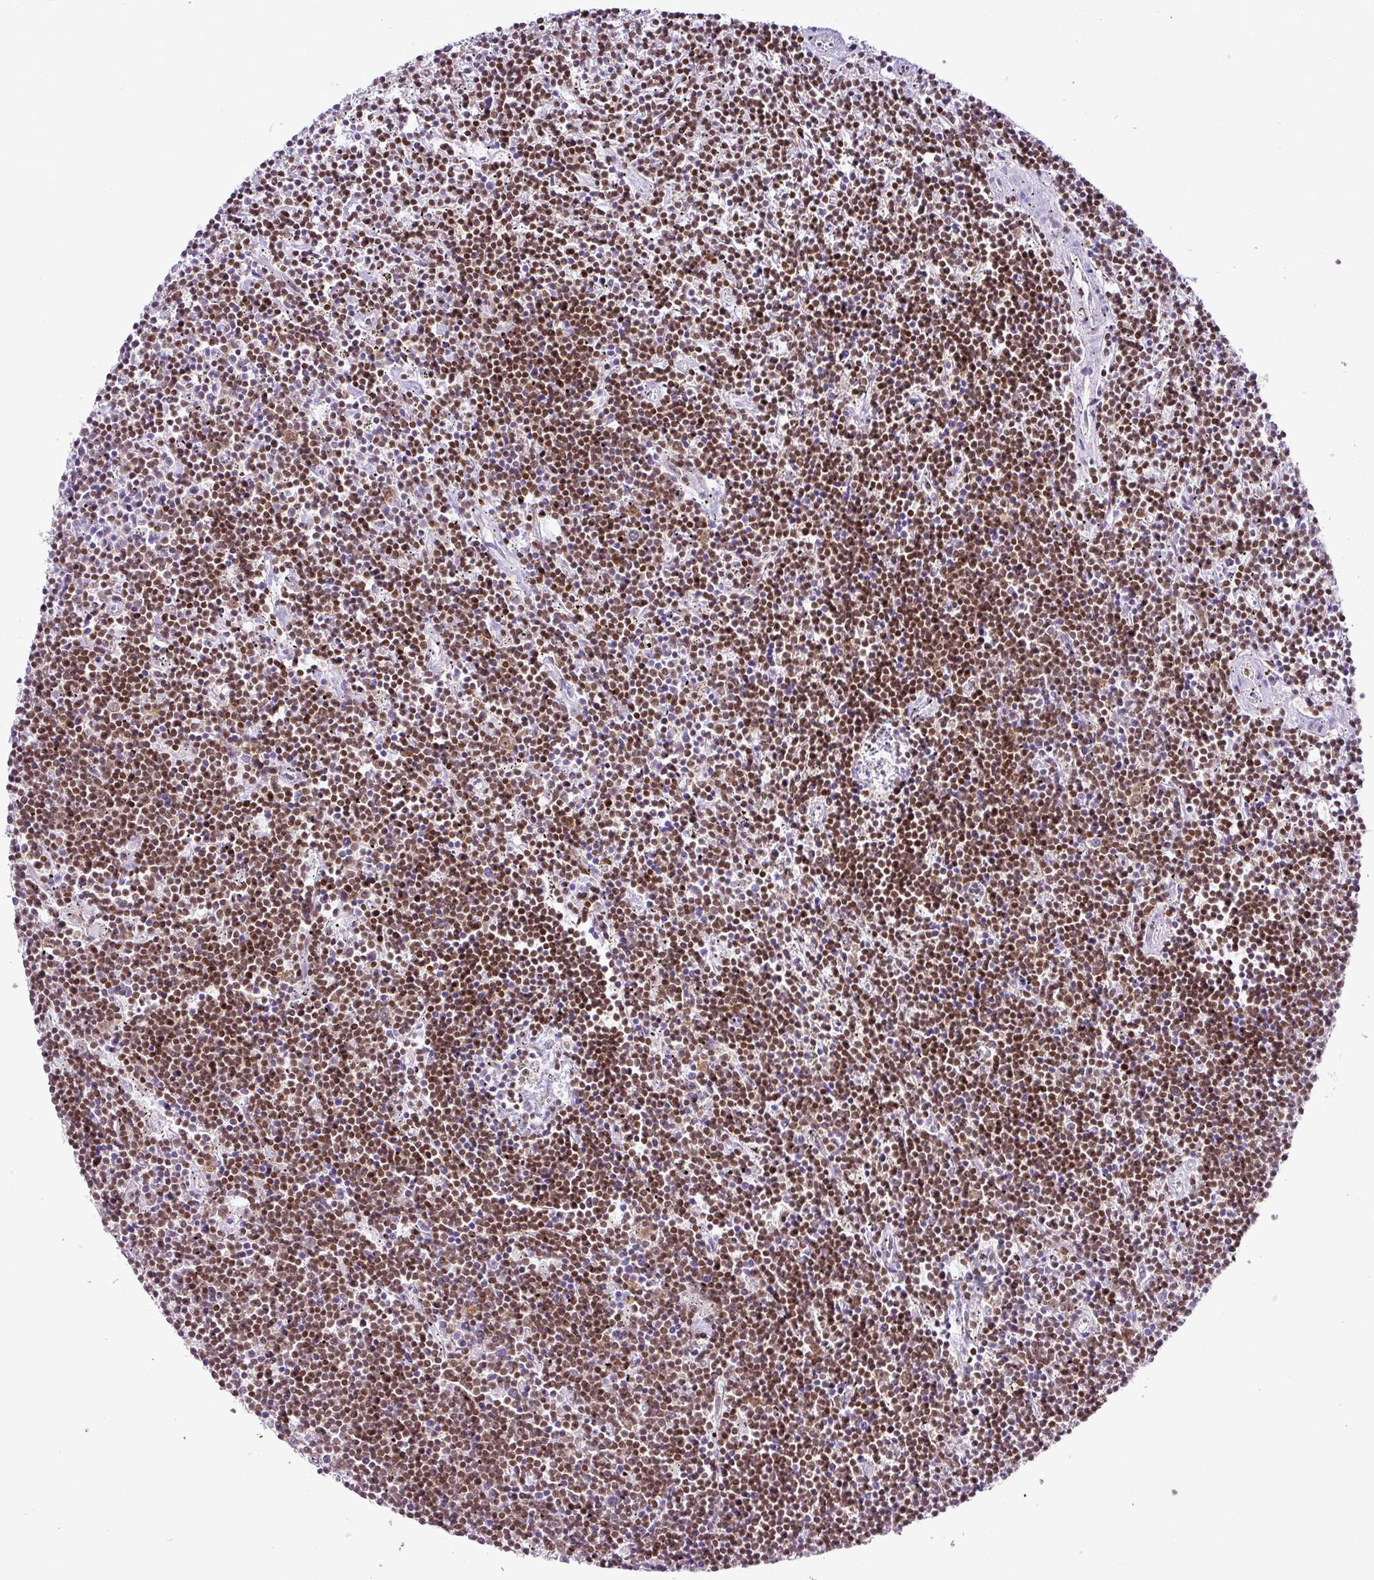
{"staining": {"intensity": "moderate", "quantity": ">75%", "location": "nuclear"}, "tissue": "lymphoma", "cell_type": "Tumor cells", "image_type": "cancer", "snomed": [{"axis": "morphology", "description": "Malignant lymphoma, non-Hodgkin's type, Low grade"}, {"axis": "topography", "description": "Spleen"}], "caption": "Tumor cells display medium levels of moderate nuclear expression in about >75% of cells in human low-grade malignant lymphoma, non-Hodgkin's type.", "gene": "FAM32A", "patient": {"sex": "male", "age": 76}}